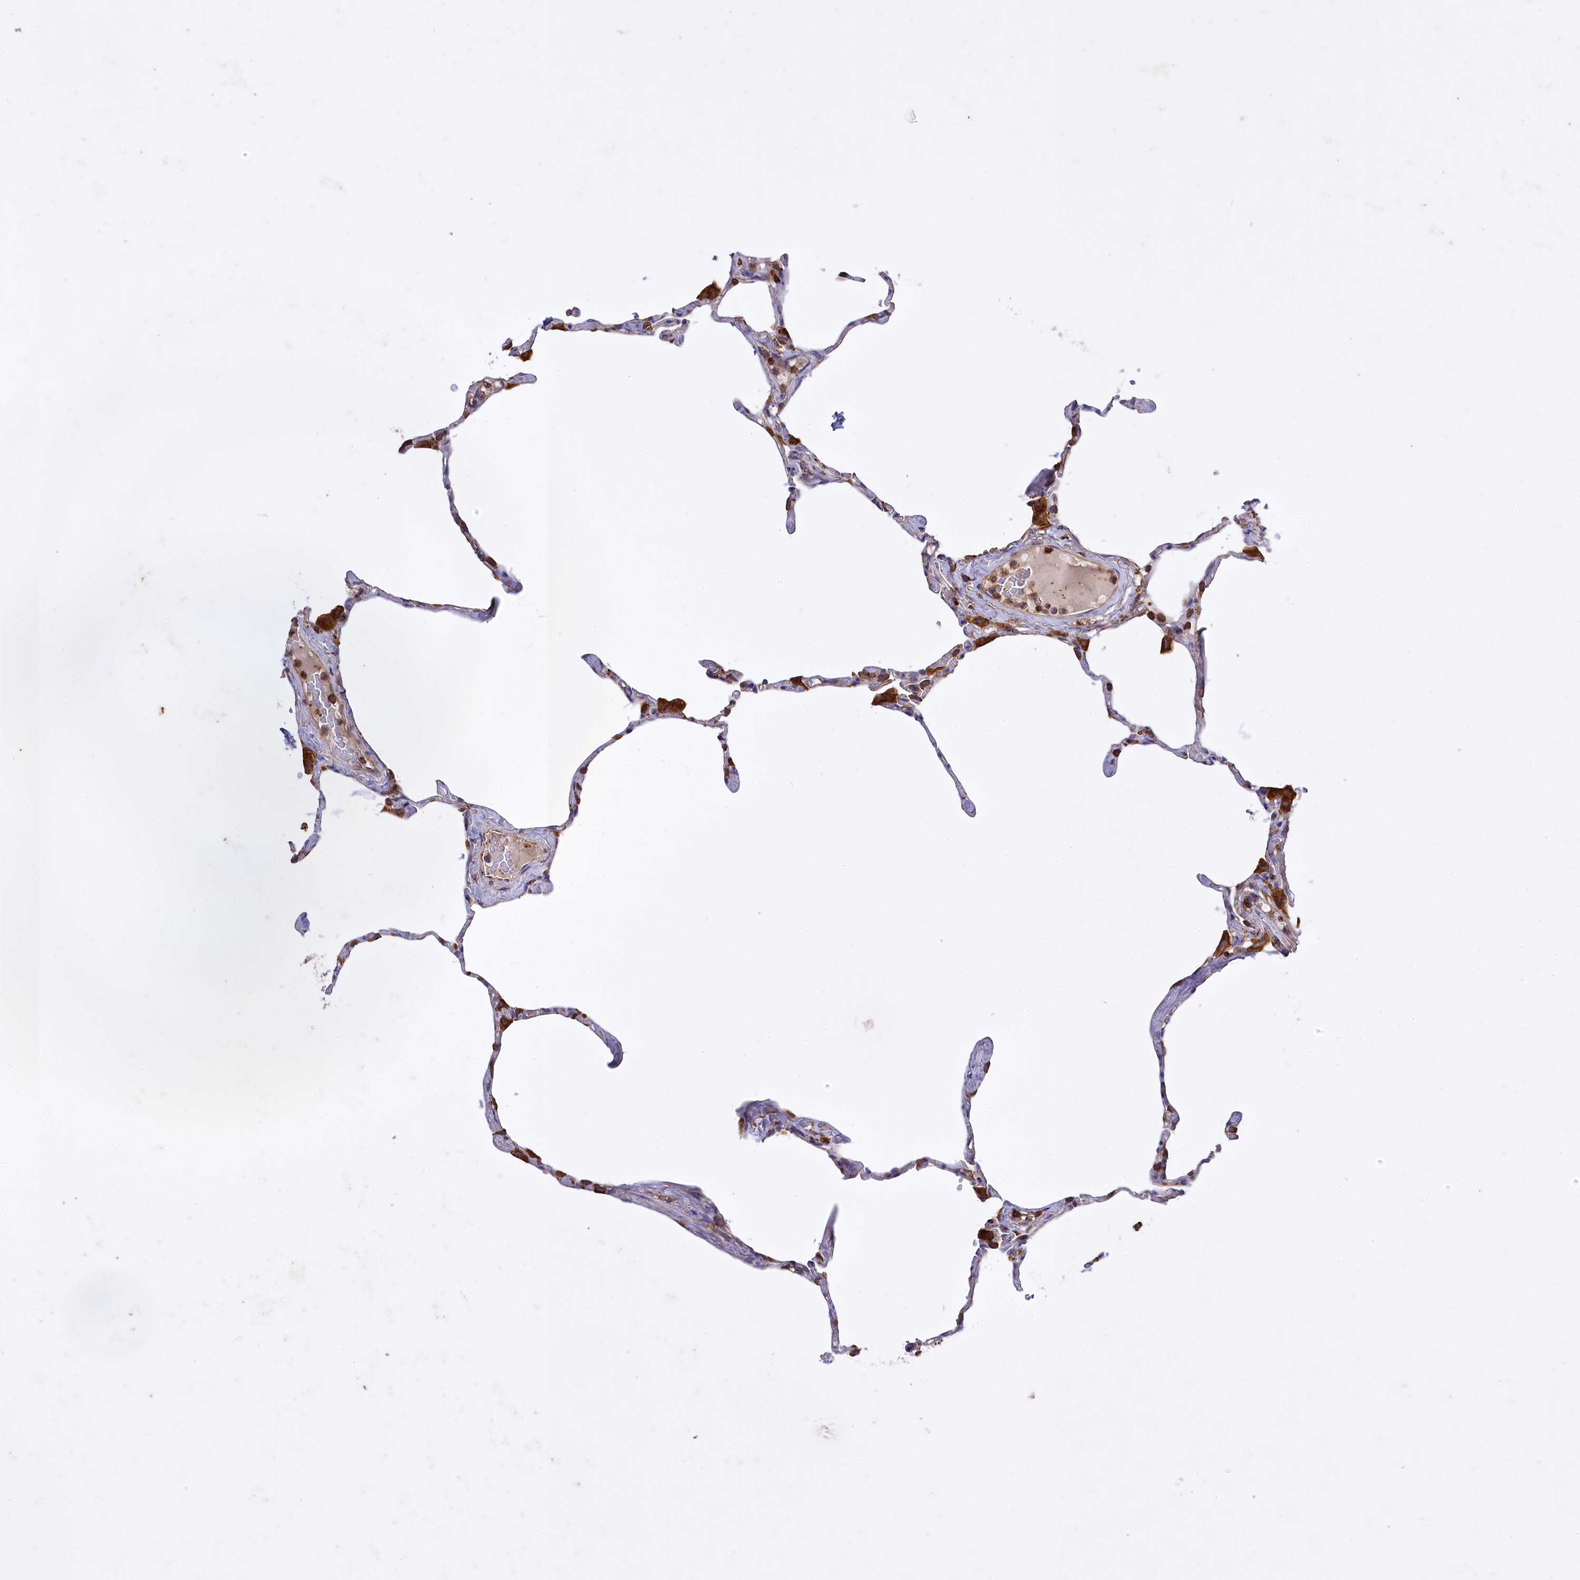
{"staining": {"intensity": "moderate", "quantity": "25%-75%", "location": "cytoplasmic/membranous"}, "tissue": "lung", "cell_type": "Alveolar cells", "image_type": "normal", "snomed": [{"axis": "morphology", "description": "Normal tissue, NOS"}, {"axis": "topography", "description": "Lung"}], "caption": "Lung stained with immunohistochemistry displays moderate cytoplasmic/membranous expression in approximately 25%-75% of alveolar cells.", "gene": "CARD19", "patient": {"sex": "male", "age": 65}}